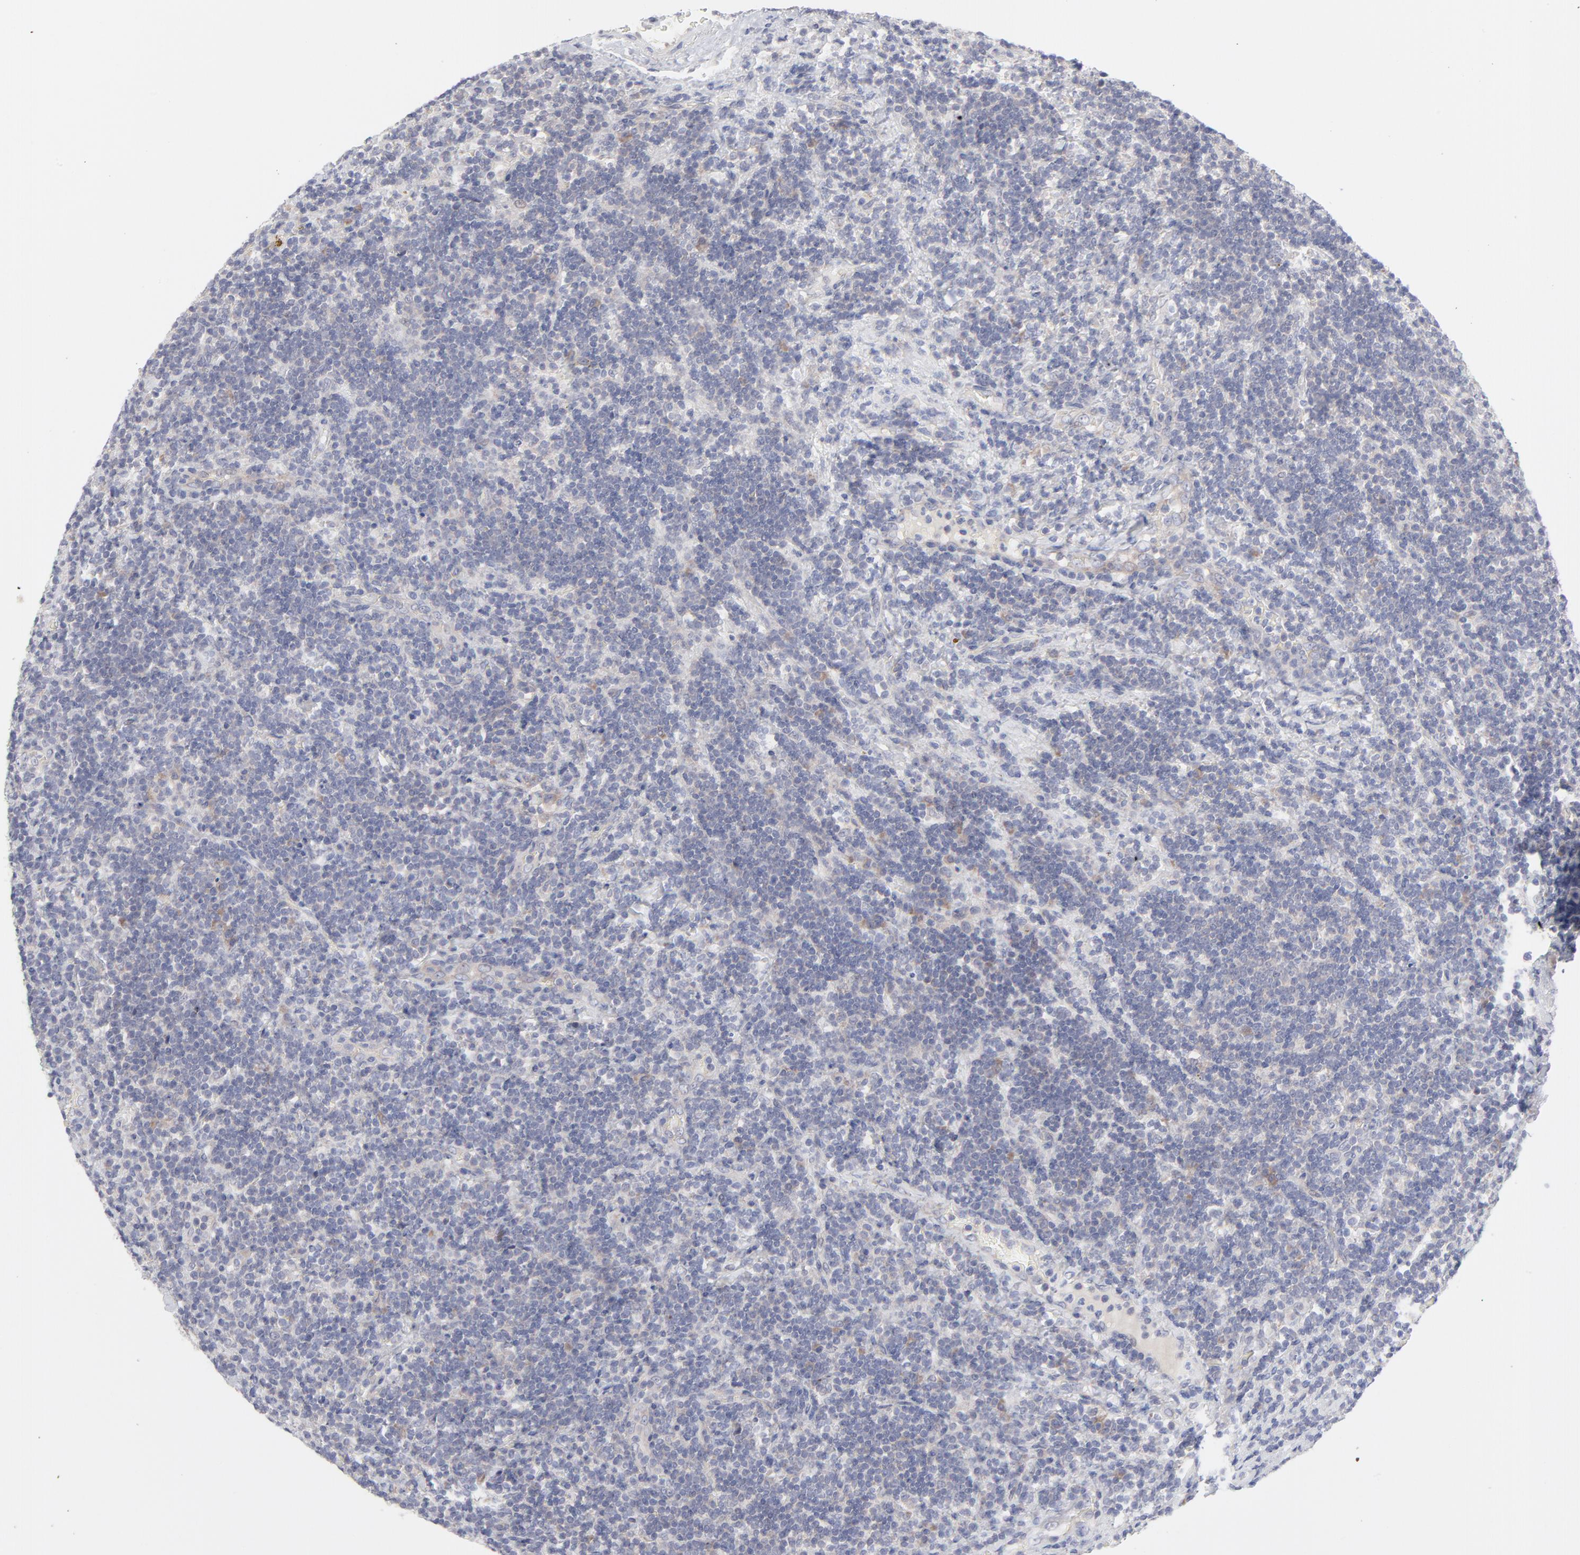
{"staining": {"intensity": "negative", "quantity": "none", "location": "none"}, "tissue": "lymphoma", "cell_type": "Tumor cells", "image_type": "cancer", "snomed": [{"axis": "morphology", "description": "Malignant lymphoma, non-Hodgkin's type, Low grade"}, {"axis": "topography", "description": "Lymph node"}], "caption": "Protein analysis of low-grade malignant lymphoma, non-Hodgkin's type demonstrates no significant staining in tumor cells. (Immunohistochemistry (ihc), brightfield microscopy, high magnification).", "gene": "RPS24", "patient": {"sex": "male", "age": 70}}